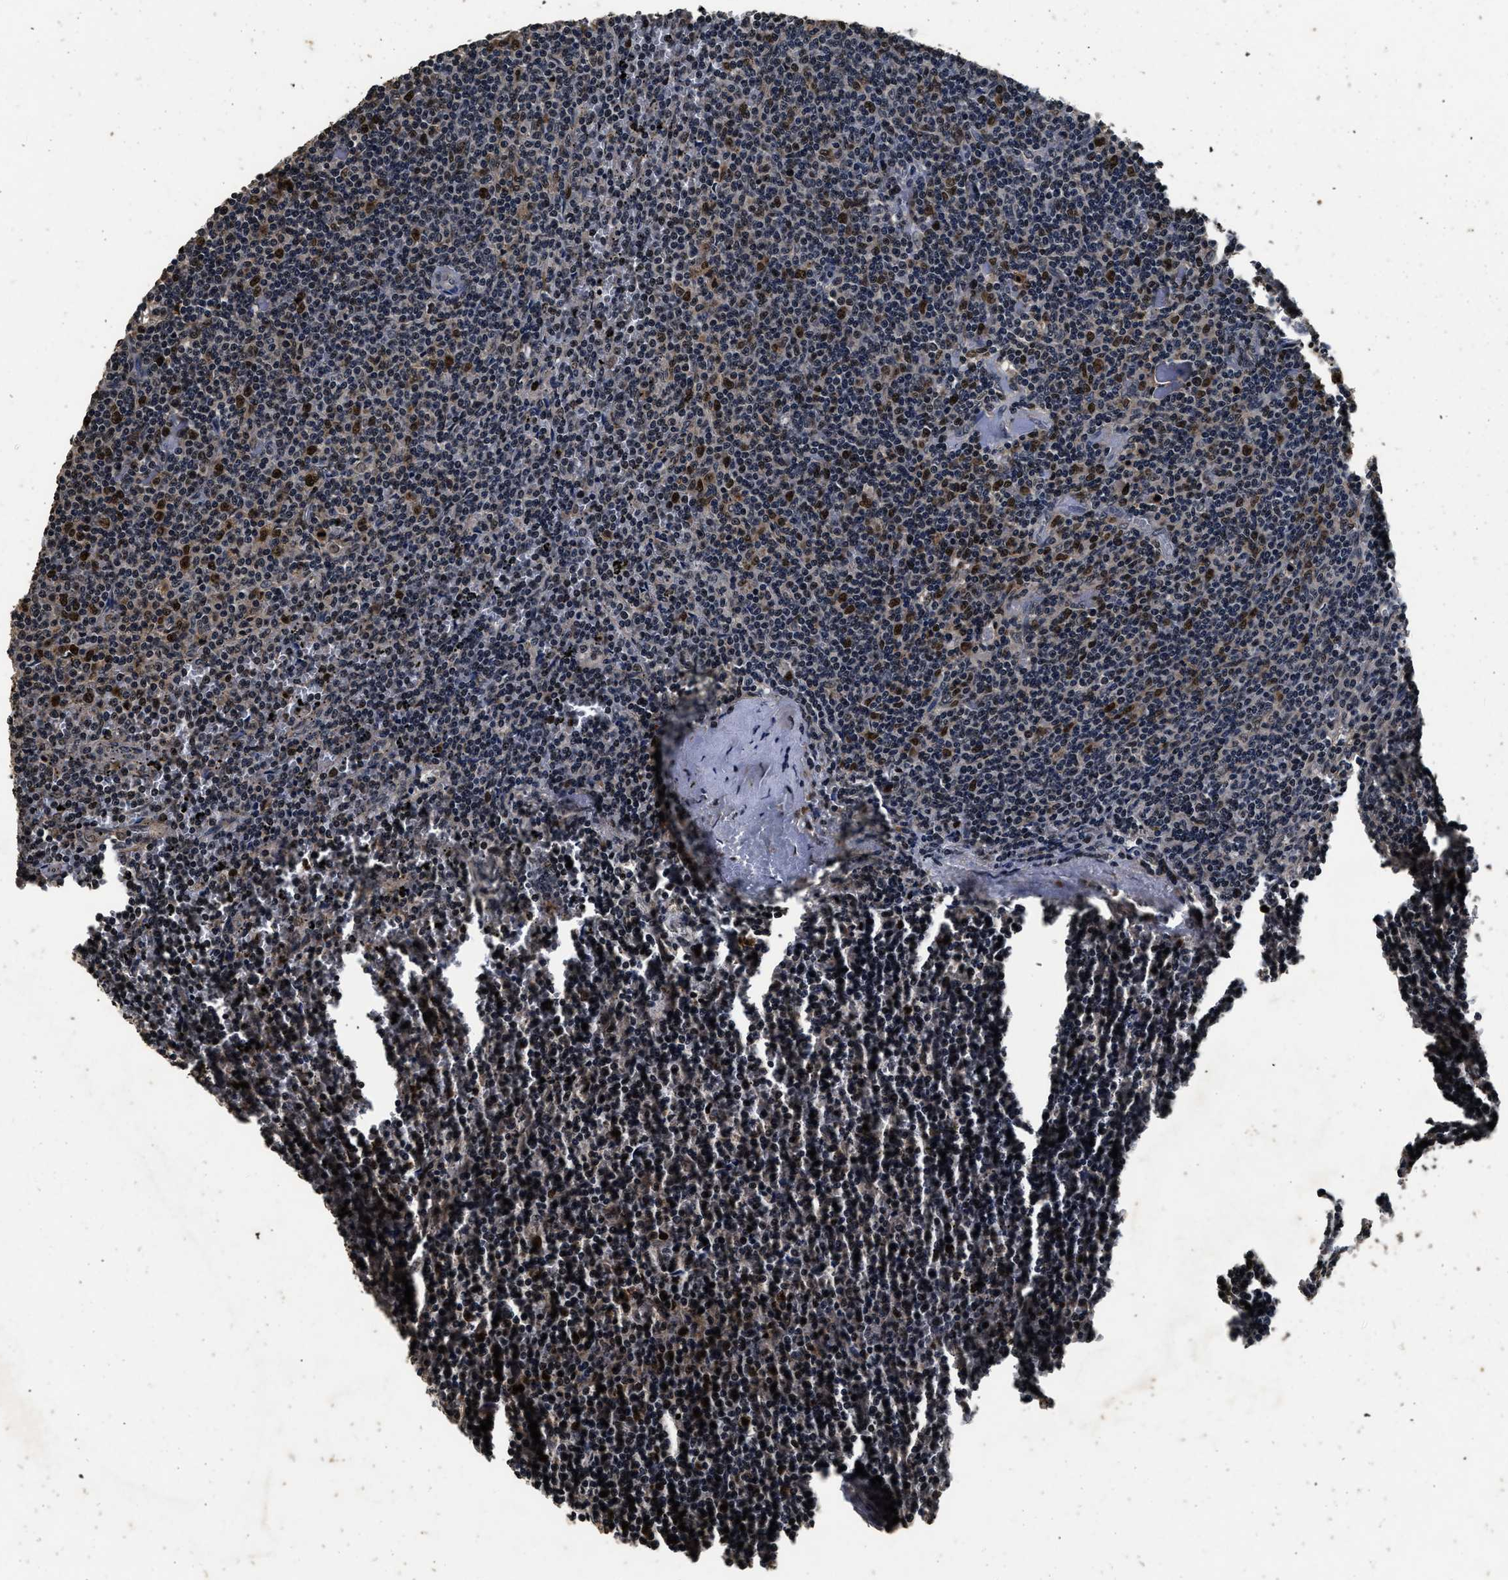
{"staining": {"intensity": "strong", "quantity": "25%-75%", "location": "nuclear"}, "tissue": "lymphoma", "cell_type": "Tumor cells", "image_type": "cancer", "snomed": [{"axis": "morphology", "description": "Malignant lymphoma, non-Hodgkin's type, Low grade"}, {"axis": "topography", "description": "Spleen"}], "caption": "Tumor cells reveal high levels of strong nuclear positivity in about 25%-75% of cells in low-grade malignant lymphoma, non-Hodgkin's type. The staining was performed using DAB (3,3'-diaminobenzidine), with brown indicating positive protein expression. Nuclei are stained blue with hematoxylin.", "gene": "CSTF1", "patient": {"sex": "female", "age": 50}}